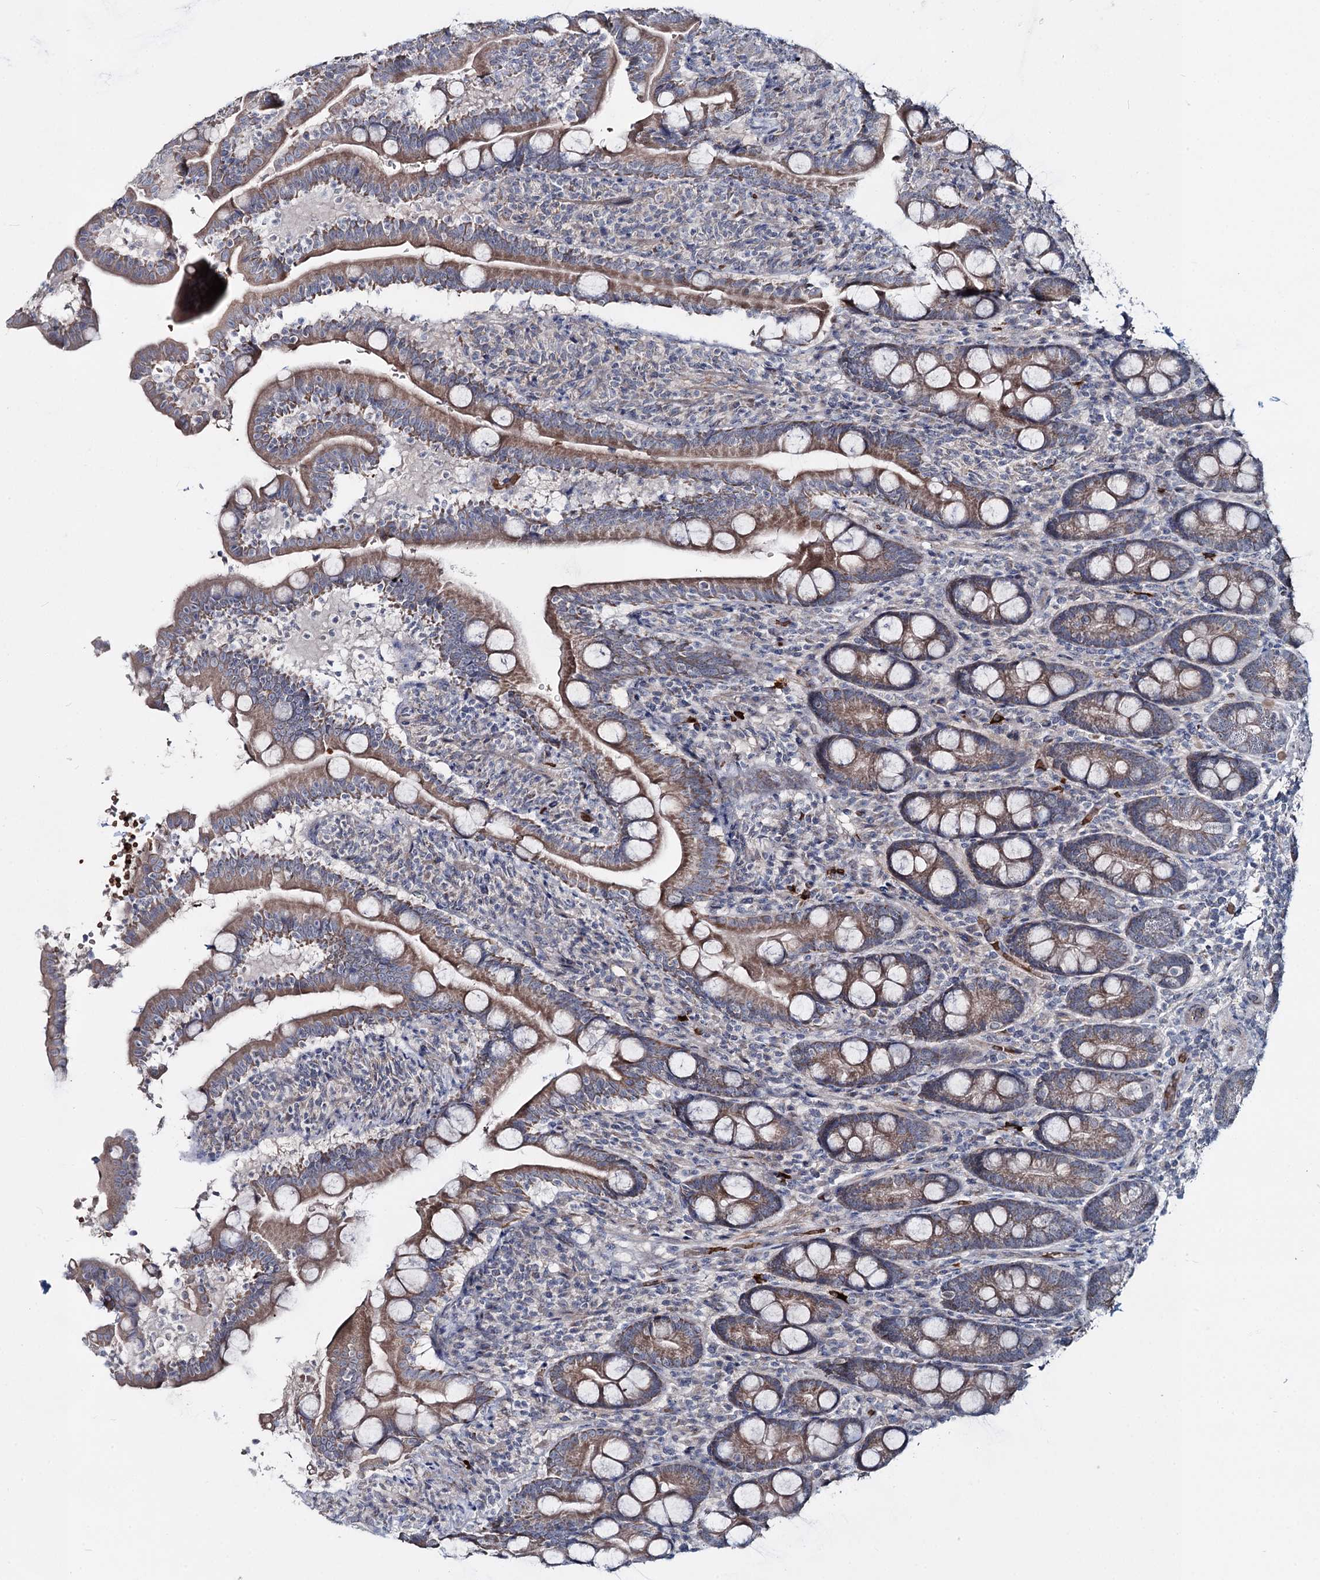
{"staining": {"intensity": "moderate", "quantity": ">75%", "location": "cytoplasmic/membranous"}, "tissue": "duodenum", "cell_type": "Glandular cells", "image_type": "normal", "snomed": [{"axis": "morphology", "description": "Normal tissue, NOS"}, {"axis": "topography", "description": "Duodenum"}], "caption": "Immunohistochemistry image of normal duodenum: duodenum stained using immunohistochemistry (IHC) shows medium levels of moderate protein expression localized specifically in the cytoplasmic/membranous of glandular cells, appearing as a cytoplasmic/membranous brown color.", "gene": "RNF6", "patient": {"sex": "male", "age": 35}}